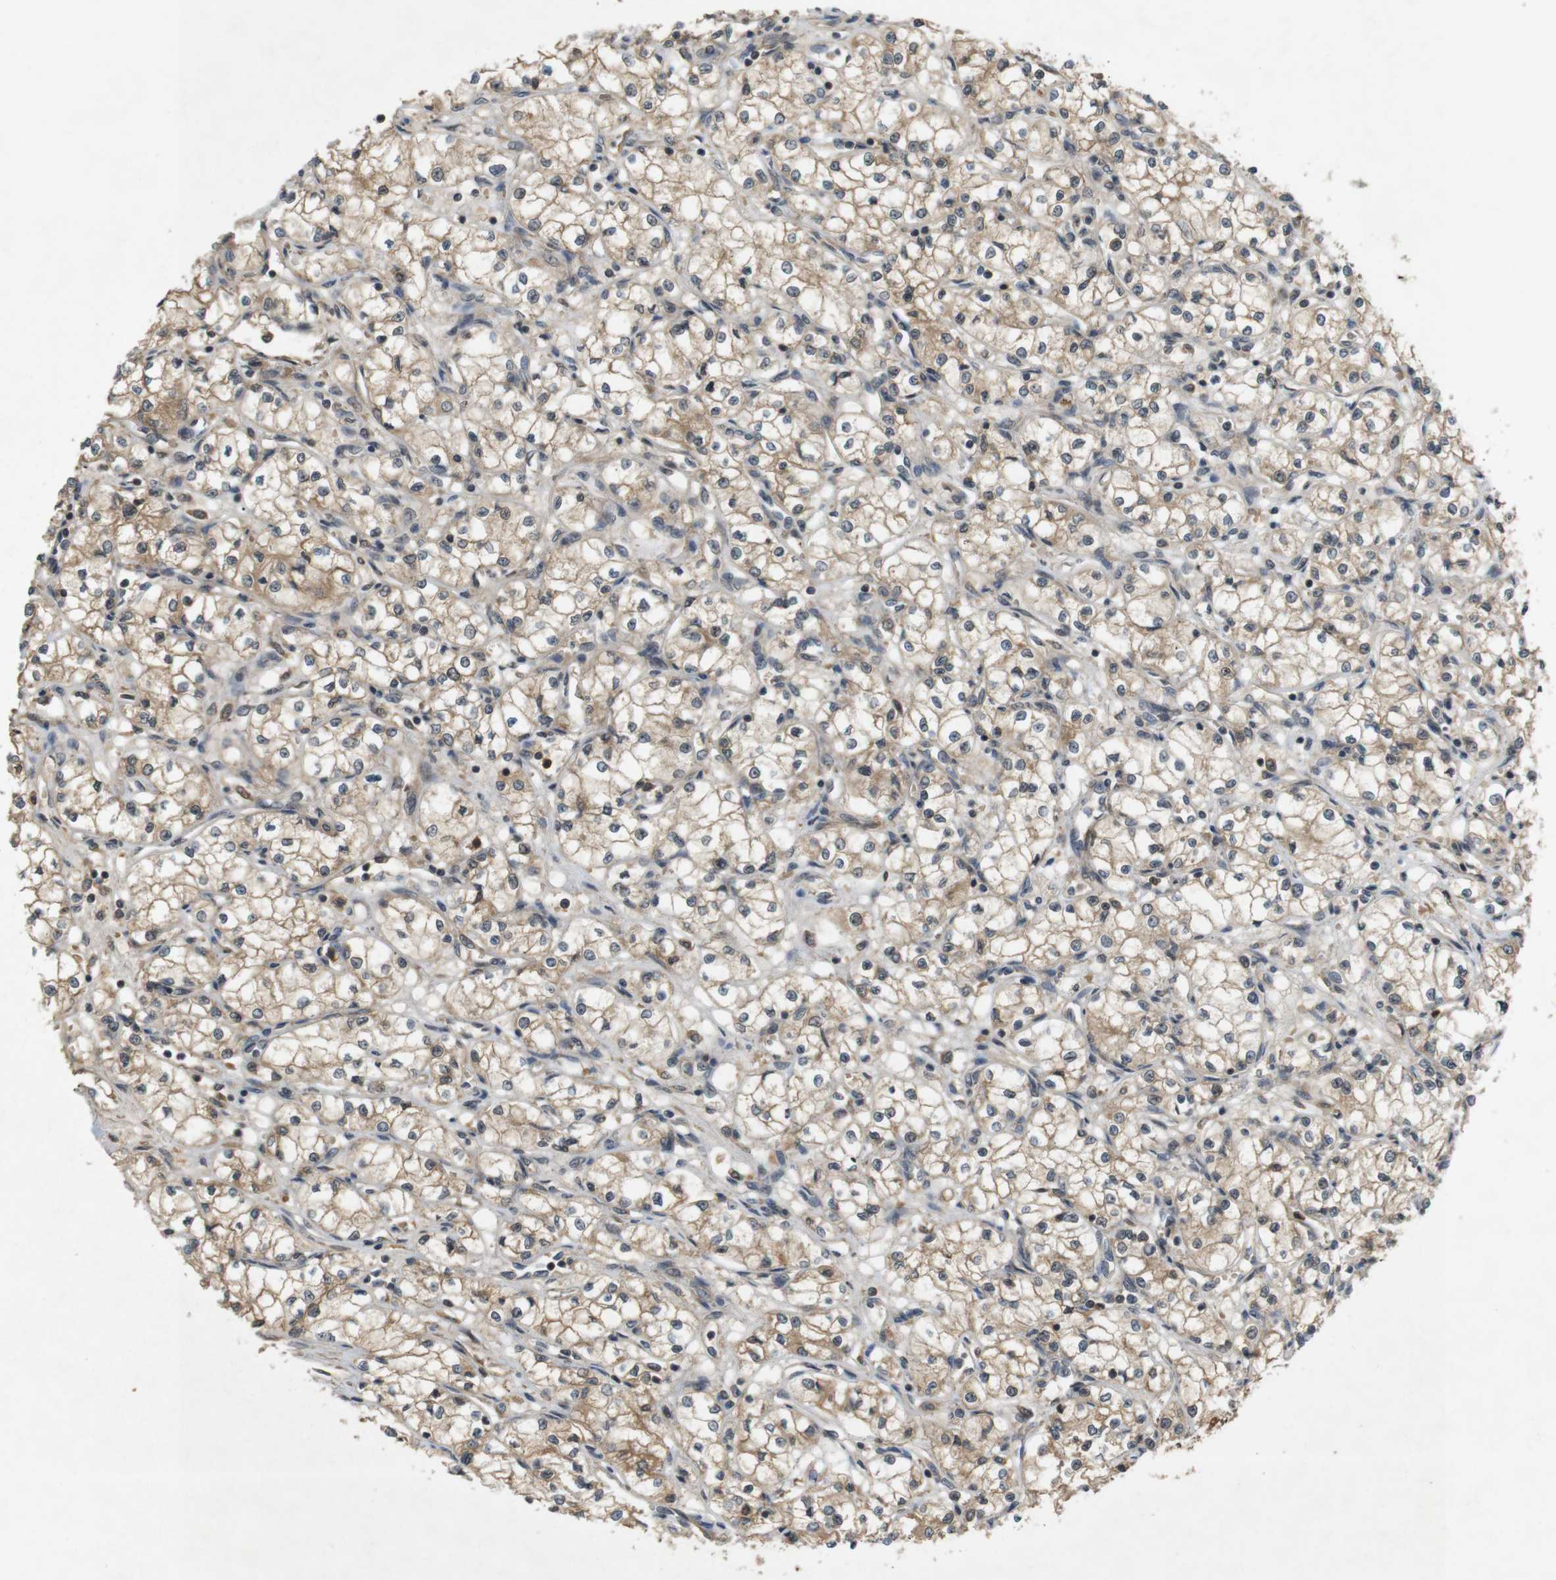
{"staining": {"intensity": "weak", "quantity": ">75%", "location": "cytoplasmic/membranous"}, "tissue": "renal cancer", "cell_type": "Tumor cells", "image_type": "cancer", "snomed": [{"axis": "morphology", "description": "Normal tissue, NOS"}, {"axis": "morphology", "description": "Adenocarcinoma, NOS"}, {"axis": "topography", "description": "Kidney"}], "caption": "Protein staining of renal cancer (adenocarcinoma) tissue reveals weak cytoplasmic/membranous expression in about >75% of tumor cells.", "gene": "NFKBIE", "patient": {"sex": "male", "age": 59}}